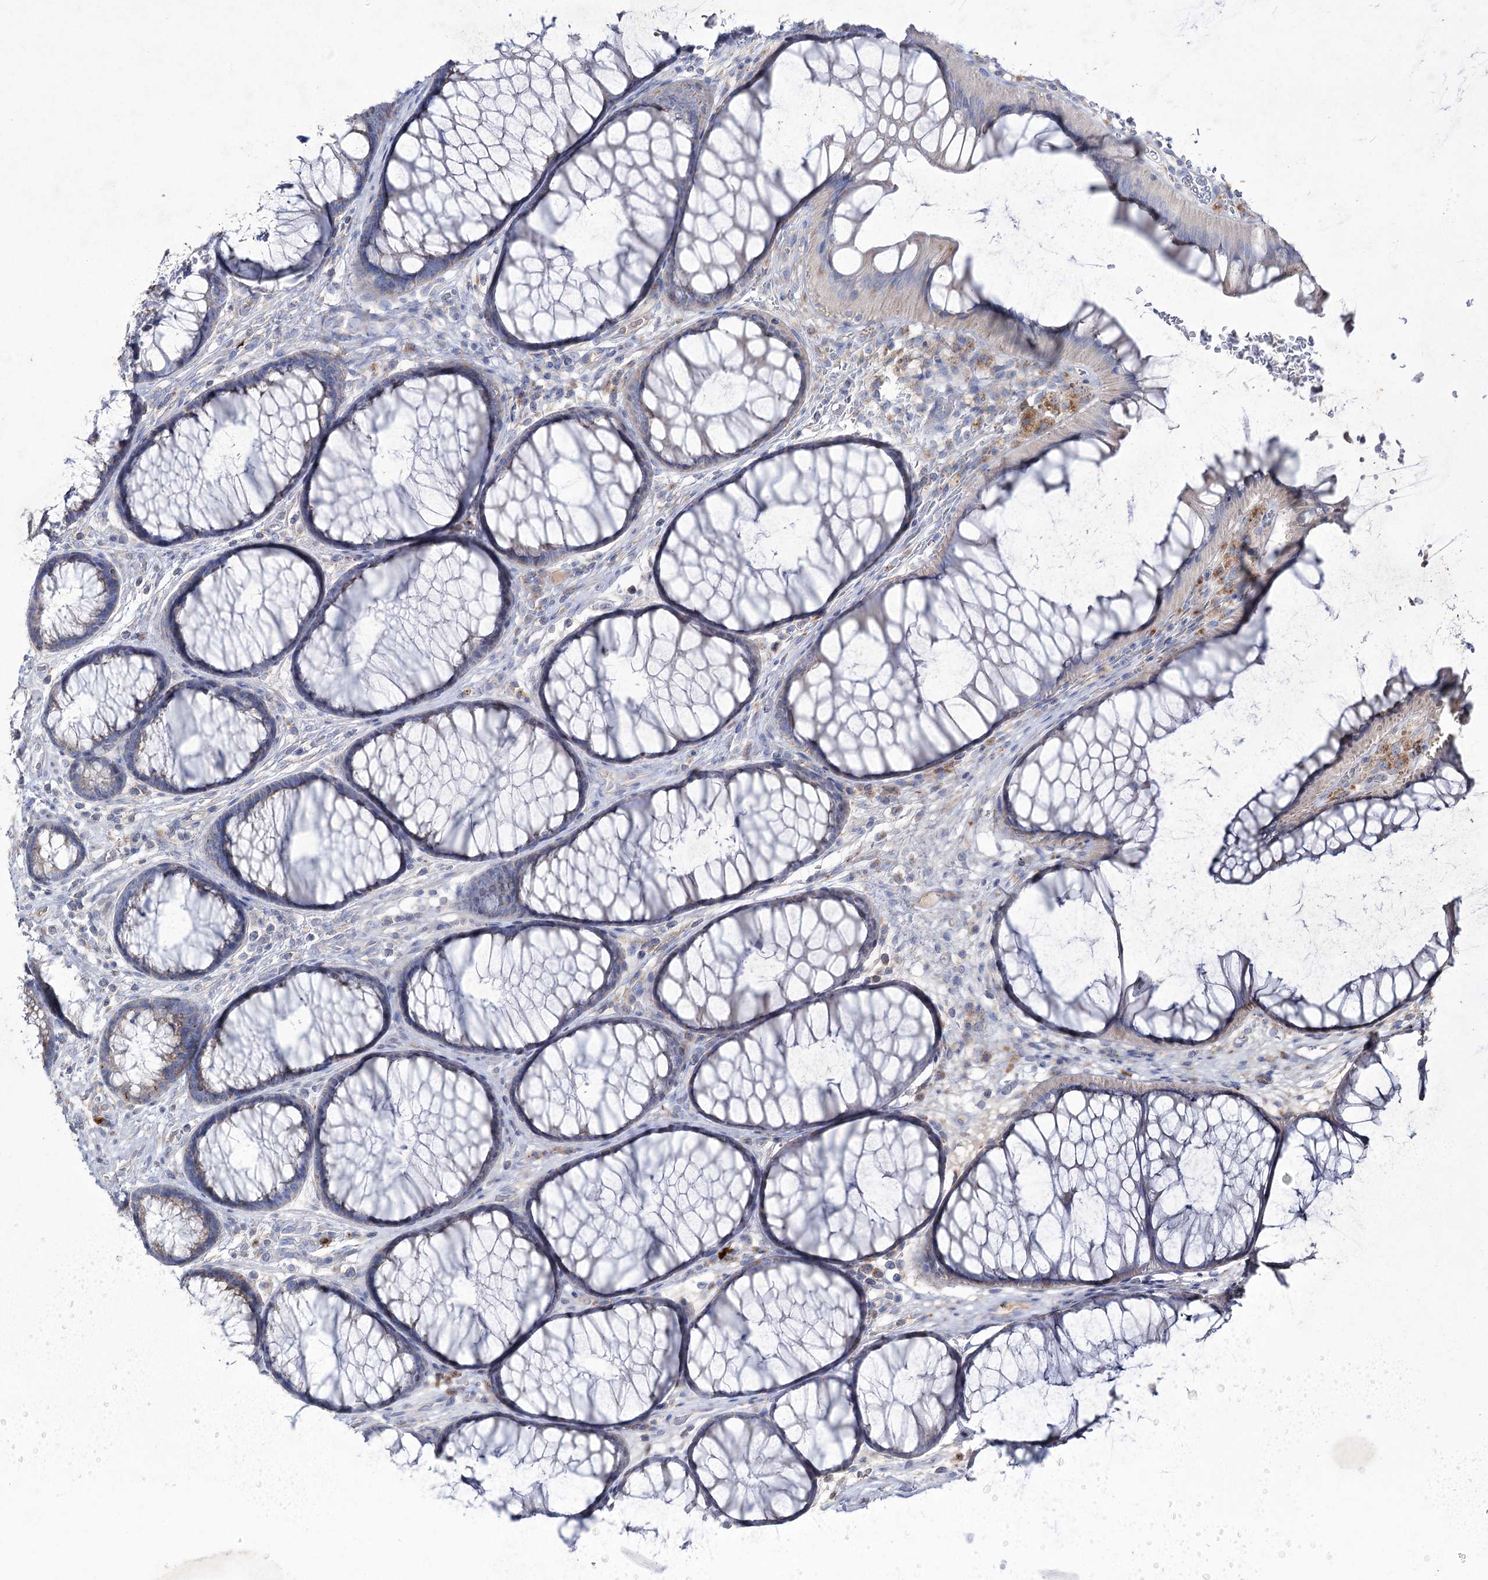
{"staining": {"intensity": "negative", "quantity": "none", "location": "none"}, "tissue": "colon", "cell_type": "Endothelial cells", "image_type": "normal", "snomed": [{"axis": "morphology", "description": "Normal tissue, NOS"}, {"axis": "topography", "description": "Colon"}], "caption": "This is an immunohistochemistry histopathology image of normal colon. There is no staining in endothelial cells.", "gene": "NAGLU", "patient": {"sex": "female", "age": 82}}